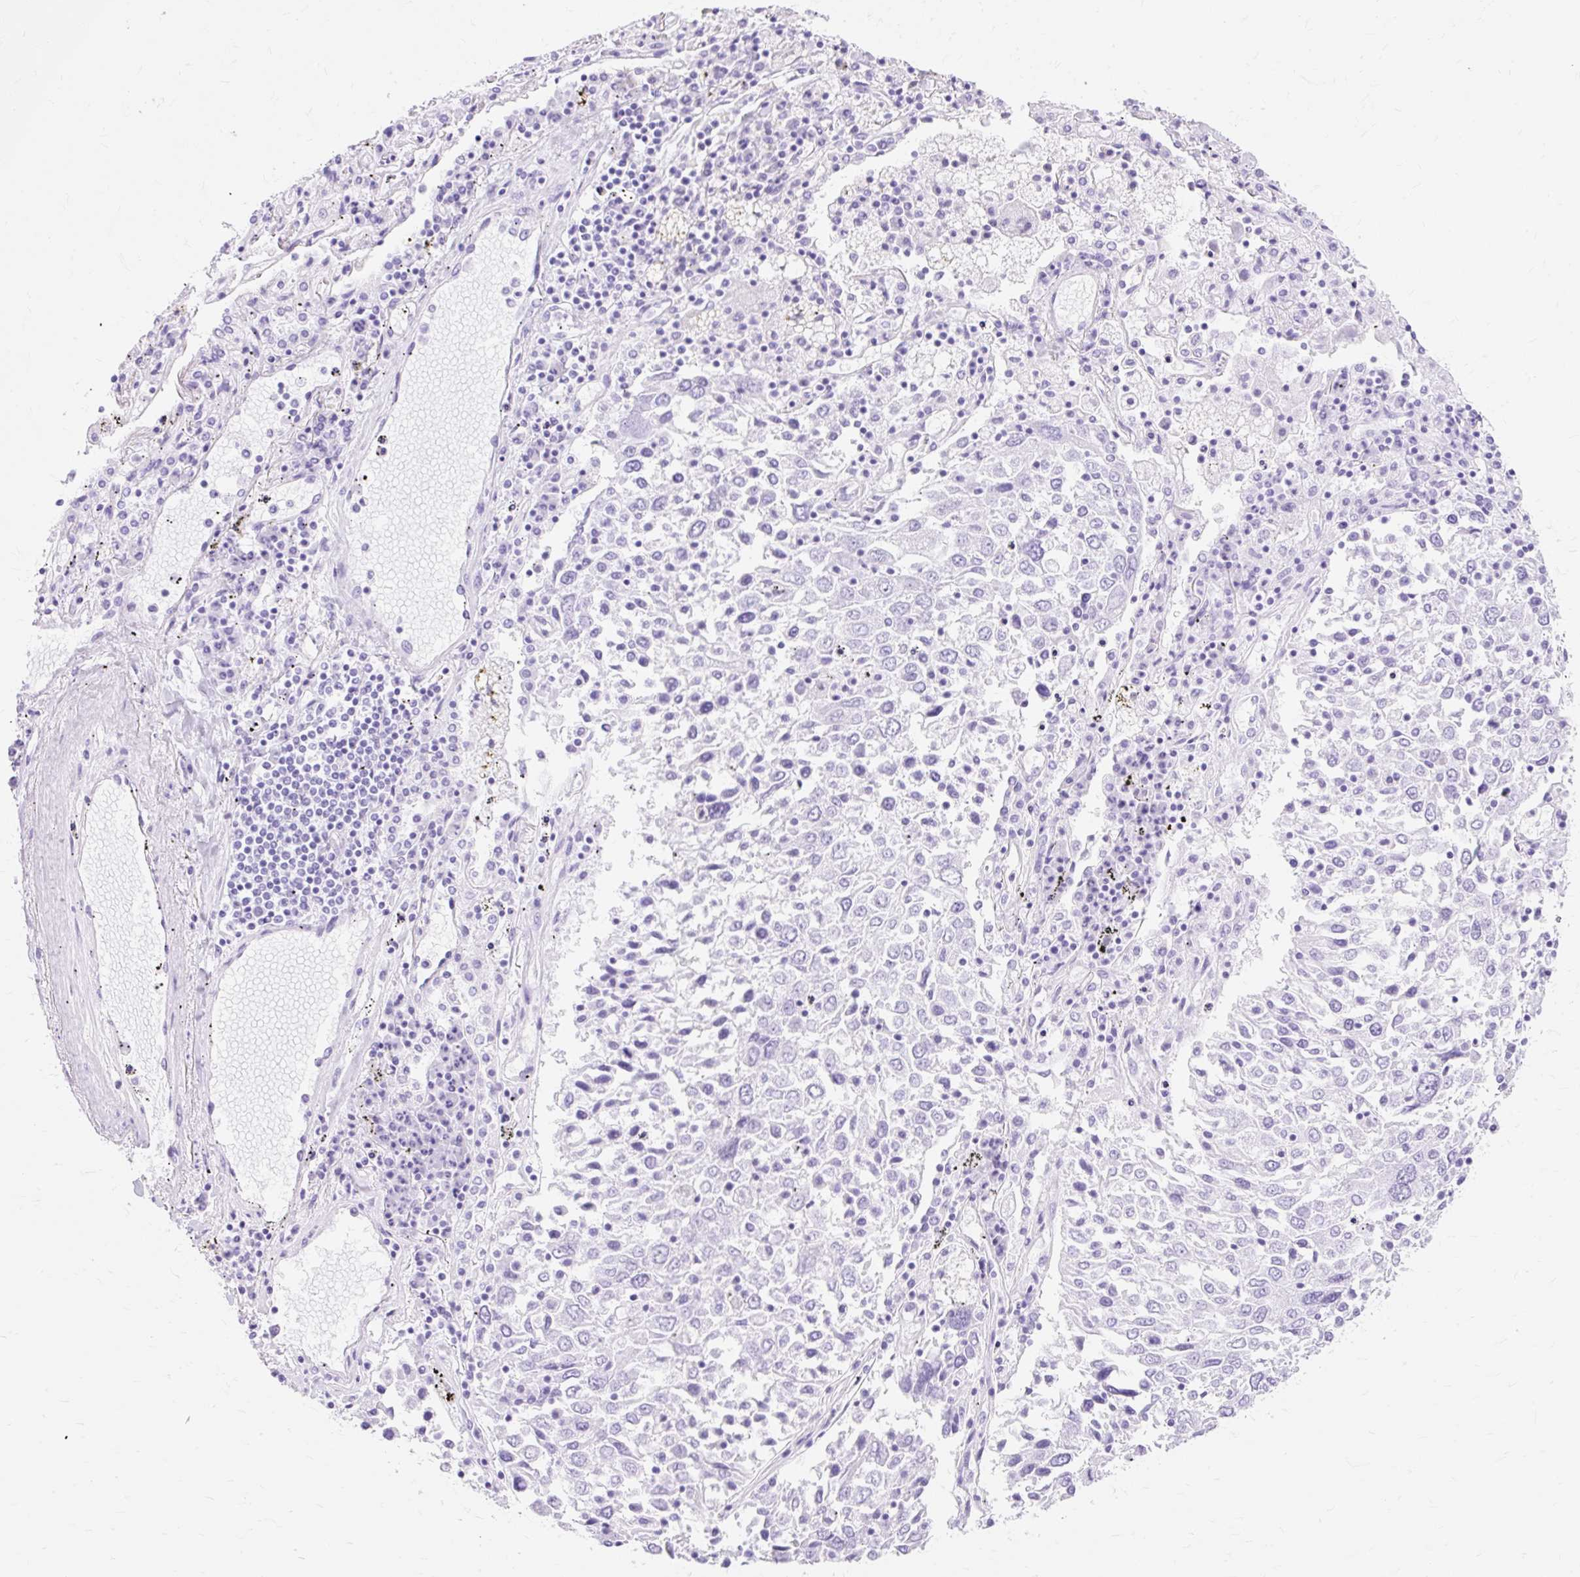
{"staining": {"intensity": "negative", "quantity": "none", "location": "none"}, "tissue": "lung cancer", "cell_type": "Tumor cells", "image_type": "cancer", "snomed": [{"axis": "morphology", "description": "Squamous cell carcinoma, NOS"}, {"axis": "topography", "description": "Lung"}], "caption": "Immunohistochemistry image of human lung squamous cell carcinoma stained for a protein (brown), which demonstrates no staining in tumor cells.", "gene": "MBP", "patient": {"sex": "male", "age": 65}}